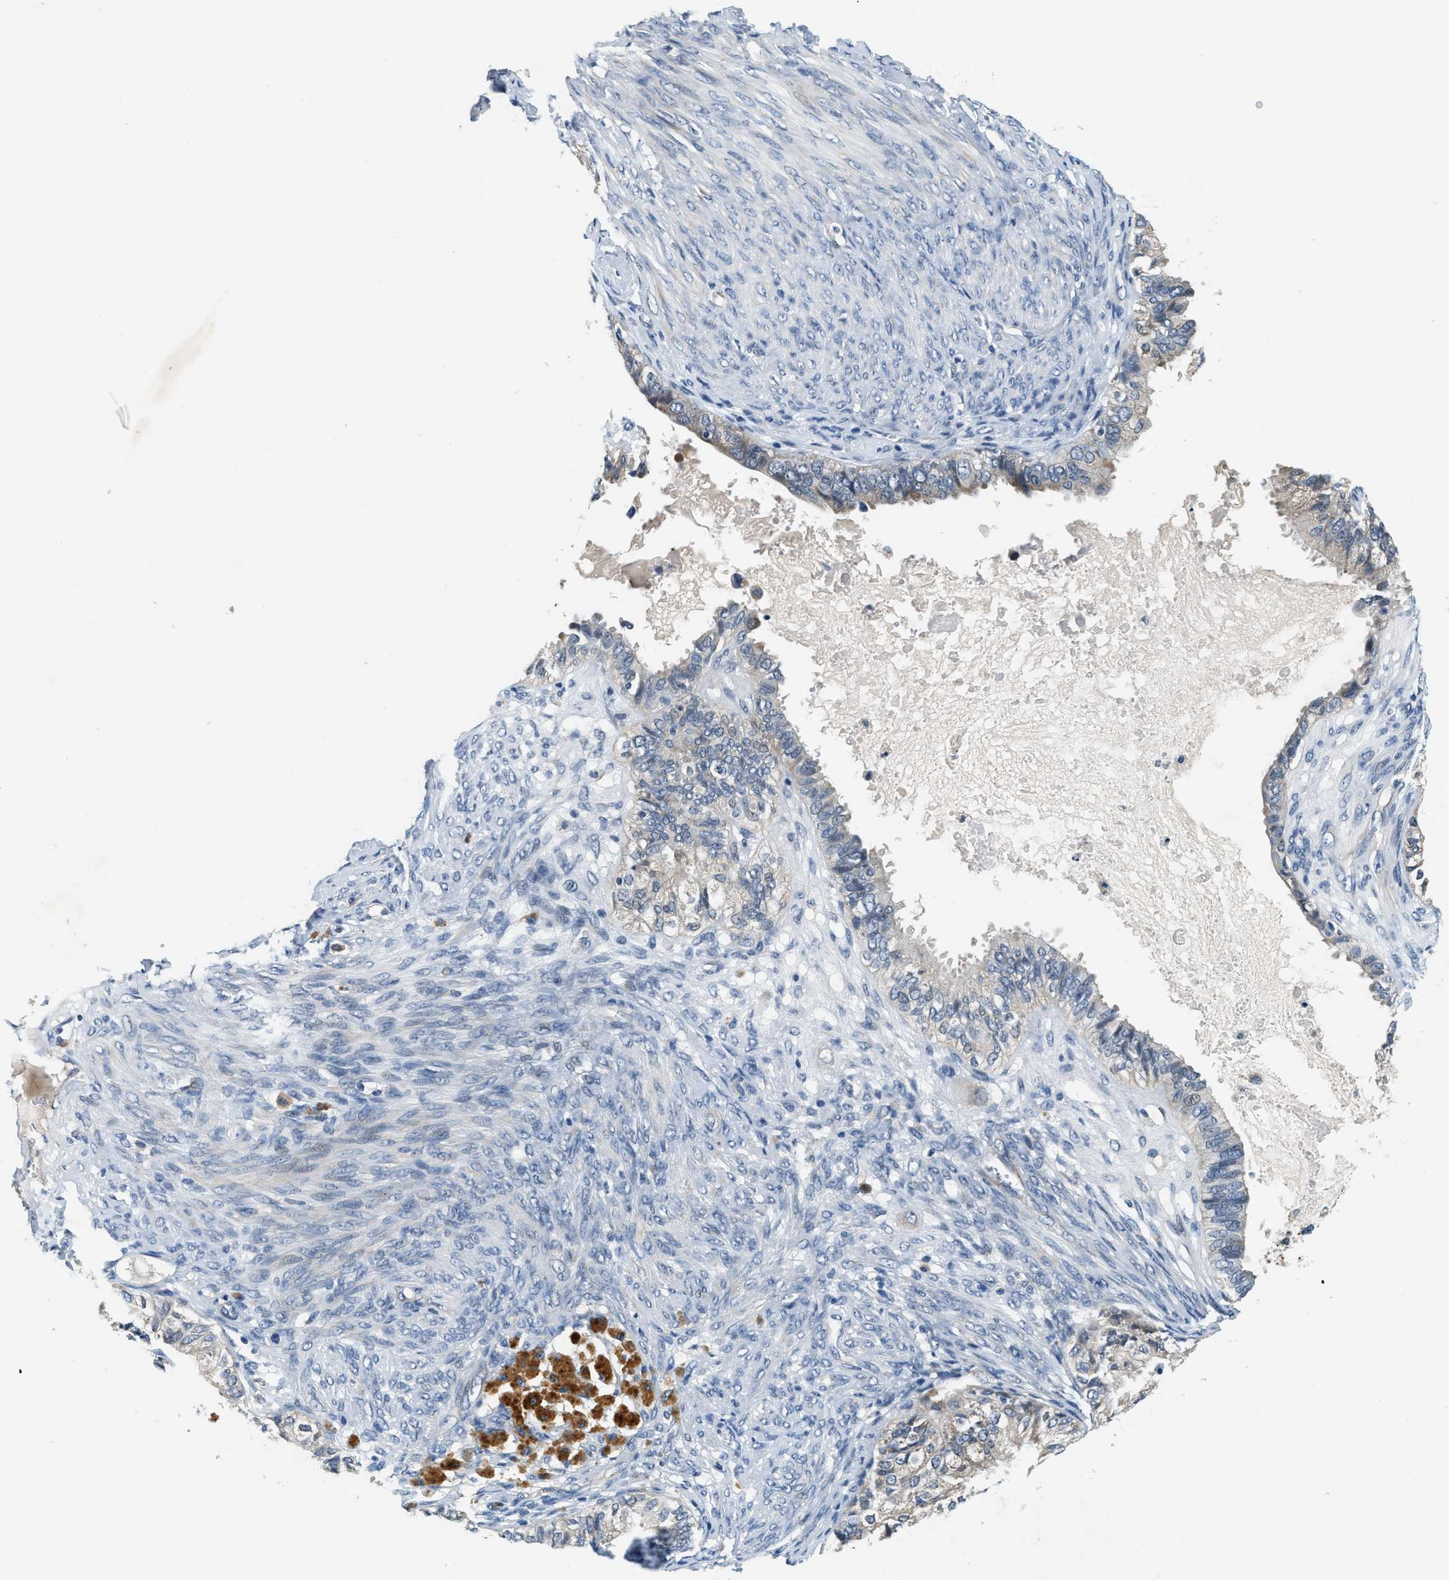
{"staining": {"intensity": "negative", "quantity": "none", "location": "none"}, "tissue": "cervical cancer", "cell_type": "Tumor cells", "image_type": "cancer", "snomed": [{"axis": "morphology", "description": "Normal tissue, NOS"}, {"axis": "morphology", "description": "Adenocarcinoma, NOS"}, {"axis": "topography", "description": "Cervix"}, {"axis": "topography", "description": "Endometrium"}], "caption": "Cervical cancer was stained to show a protein in brown. There is no significant positivity in tumor cells. (DAB immunohistochemistry, high magnification).", "gene": "YAE1", "patient": {"sex": "female", "age": 86}}